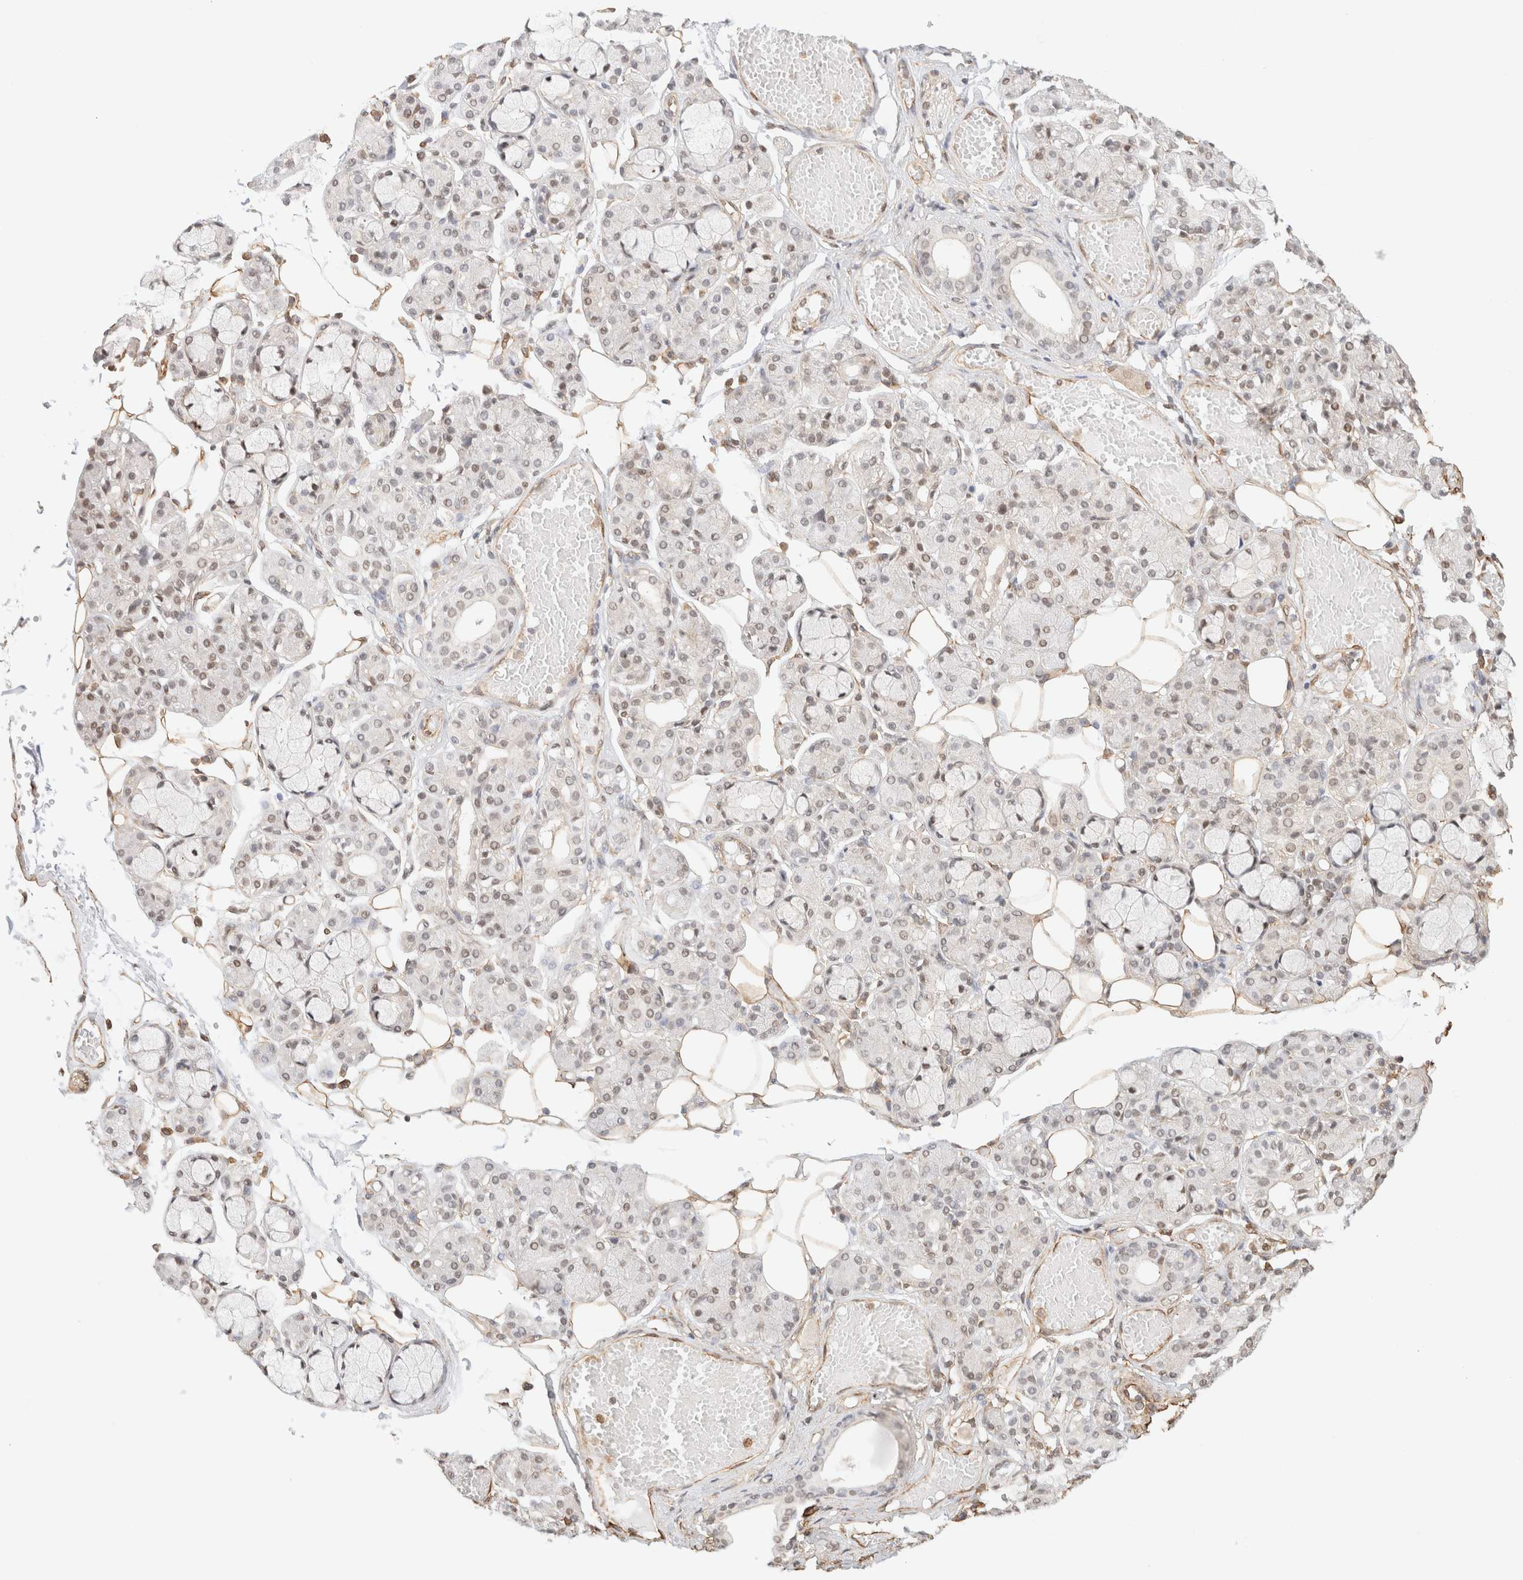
{"staining": {"intensity": "strong", "quantity": "<25%", "location": "nuclear"}, "tissue": "salivary gland", "cell_type": "Glandular cells", "image_type": "normal", "snomed": [{"axis": "morphology", "description": "Normal tissue, NOS"}, {"axis": "topography", "description": "Salivary gland"}], "caption": "A medium amount of strong nuclear expression is seen in about <25% of glandular cells in unremarkable salivary gland.", "gene": "ARID5A", "patient": {"sex": "male", "age": 63}}